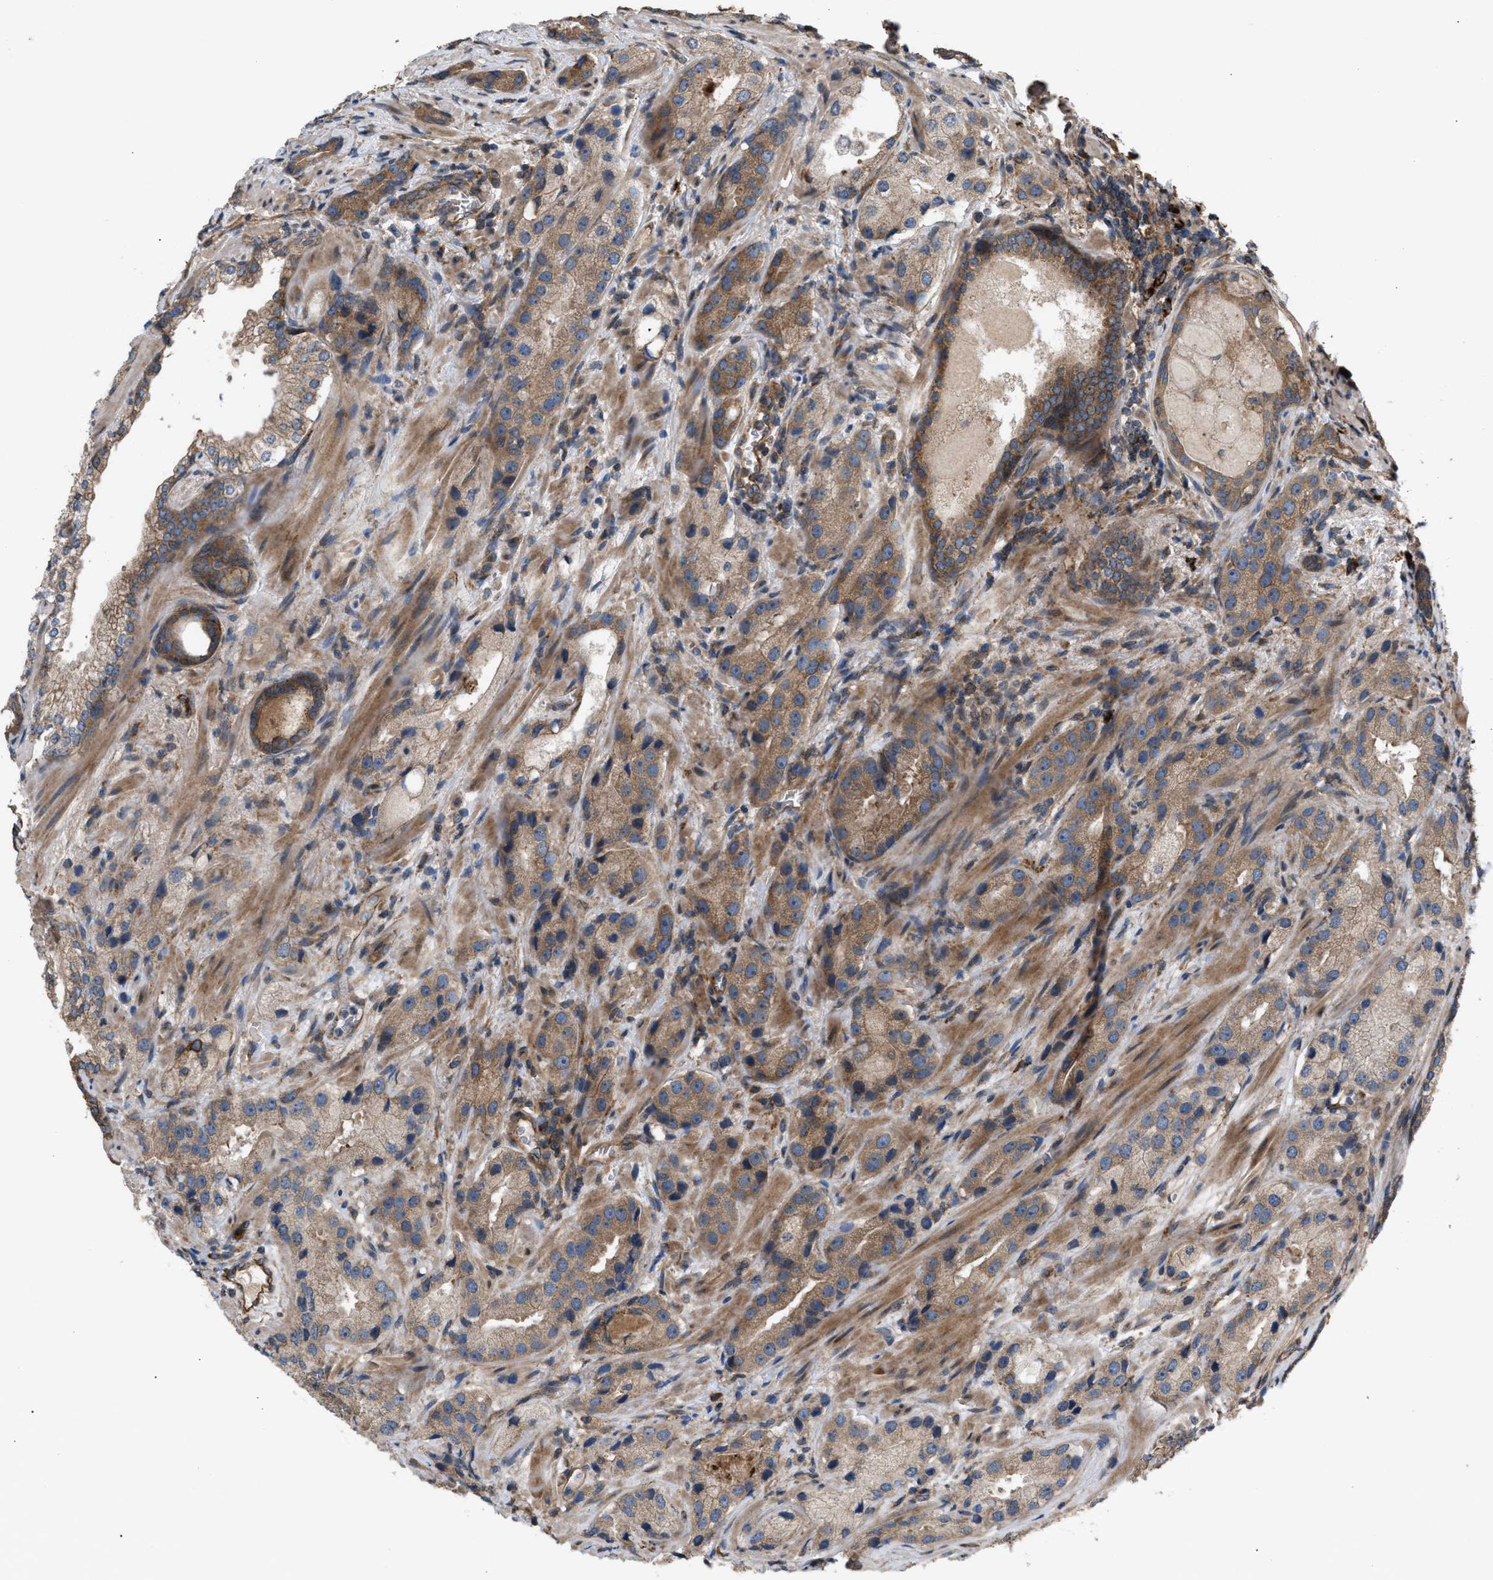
{"staining": {"intensity": "moderate", "quantity": ">75%", "location": "cytoplasmic/membranous"}, "tissue": "prostate cancer", "cell_type": "Tumor cells", "image_type": "cancer", "snomed": [{"axis": "morphology", "description": "Adenocarcinoma, High grade"}, {"axis": "topography", "description": "Prostate"}], "caption": "Protein staining of prostate high-grade adenocarcinoma tissue reveals moderate cytoplasmic/membranous positivity in about >75% of tumor cells. The protein of interest is shown in brown color, while the nuclei are stained blue.", "gene": "GCC1", "patient": {"sex": "male", "age": 63}}